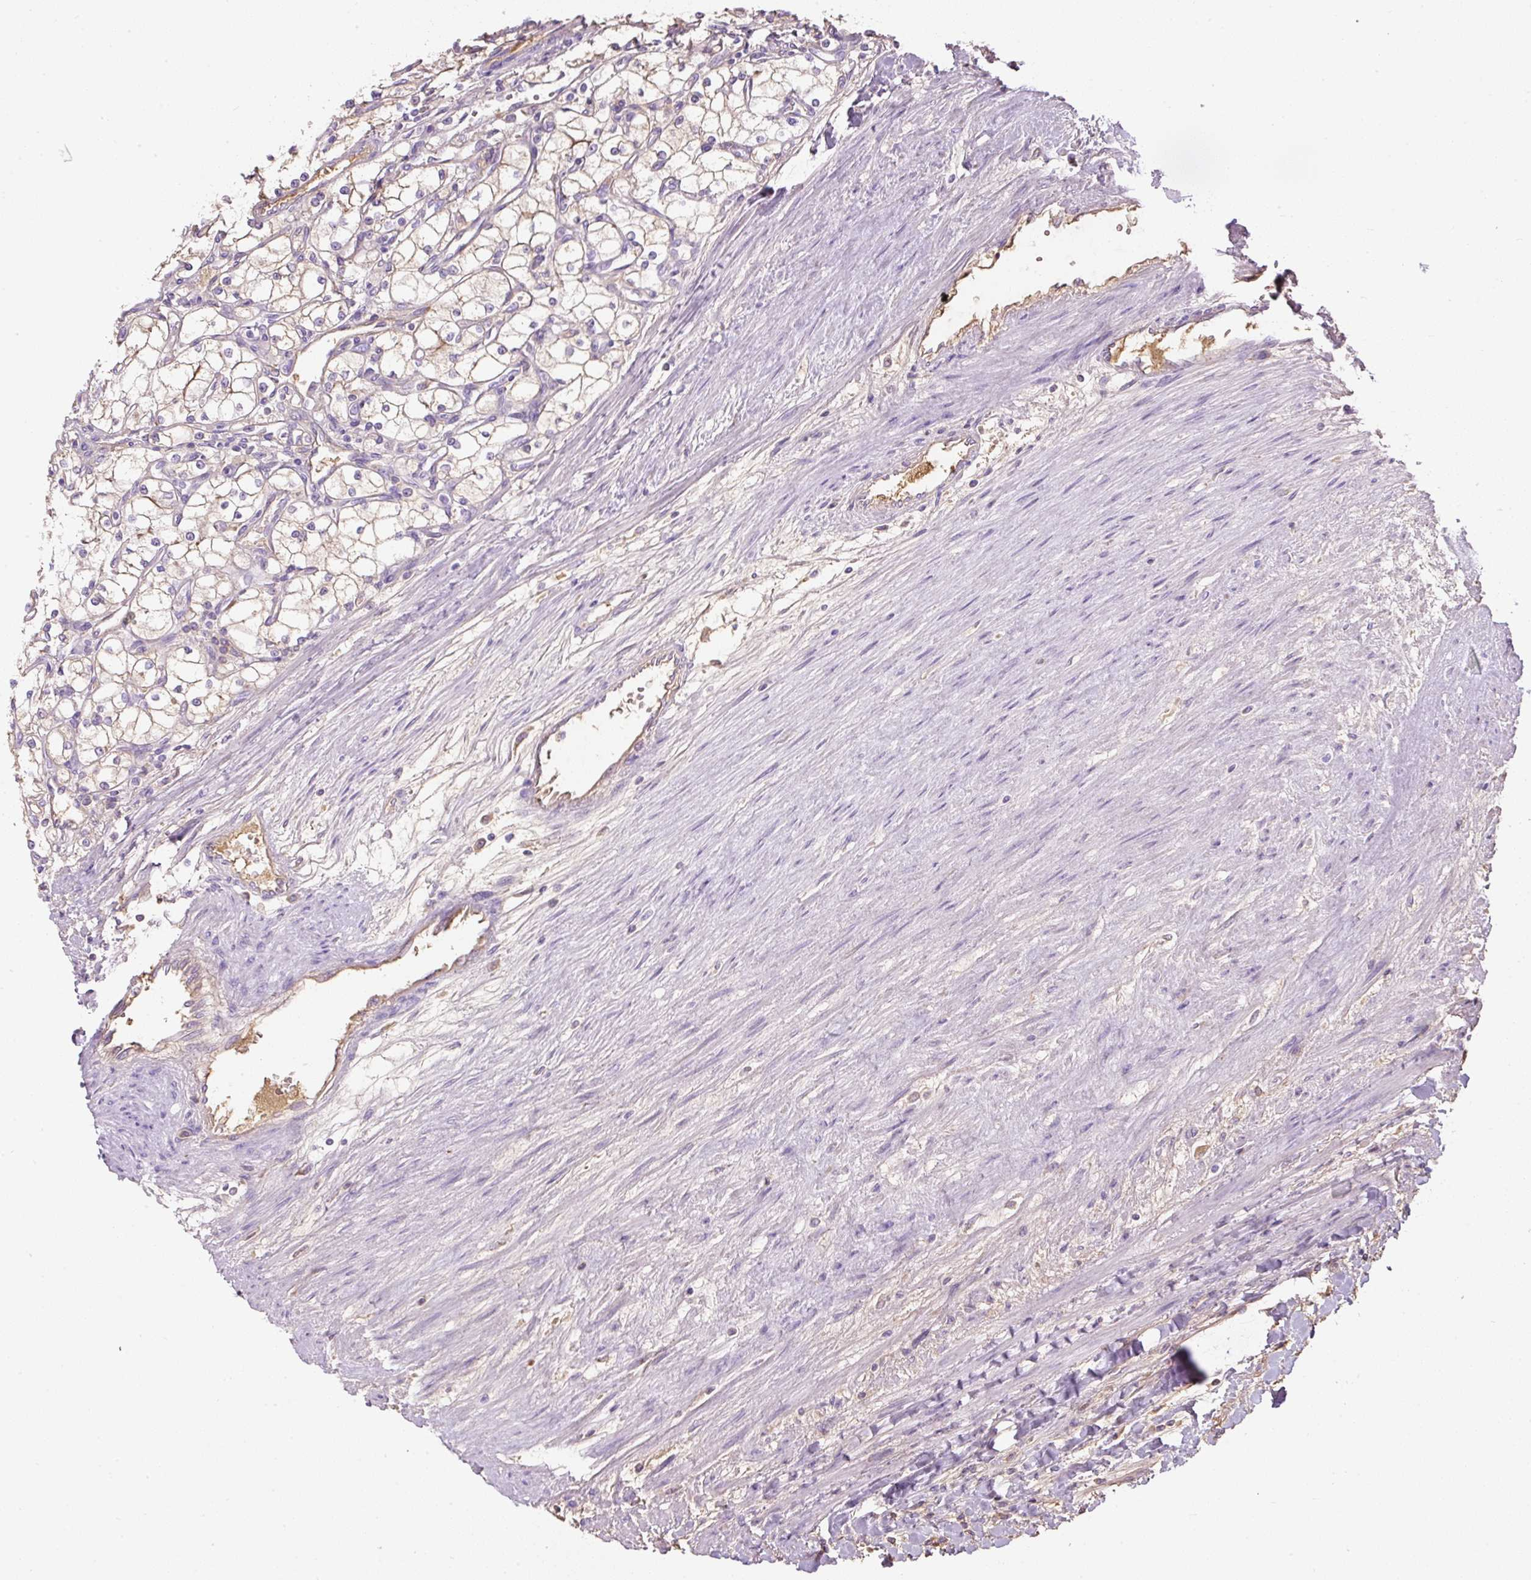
{"staining": {"intensity": "negative", "quantity": "none", "location": "none"}, "tissue": "renal cancer", "cell_type": "Tumor cells", "image_type": "cancer", "snomed": [{"axis": "morphology", "description": "Adenocarcinoma, NOS"}, {"axis": "topography", "description": "Kidney"}], "caption": "High power microscopy micrograph of an immunohistochemistry (IHC) photomicrograph of renal cancer, revealing no significant positivity in tumor cells.", "gene": "APOA1", "patient": {"sex": "male", "age": 80}}